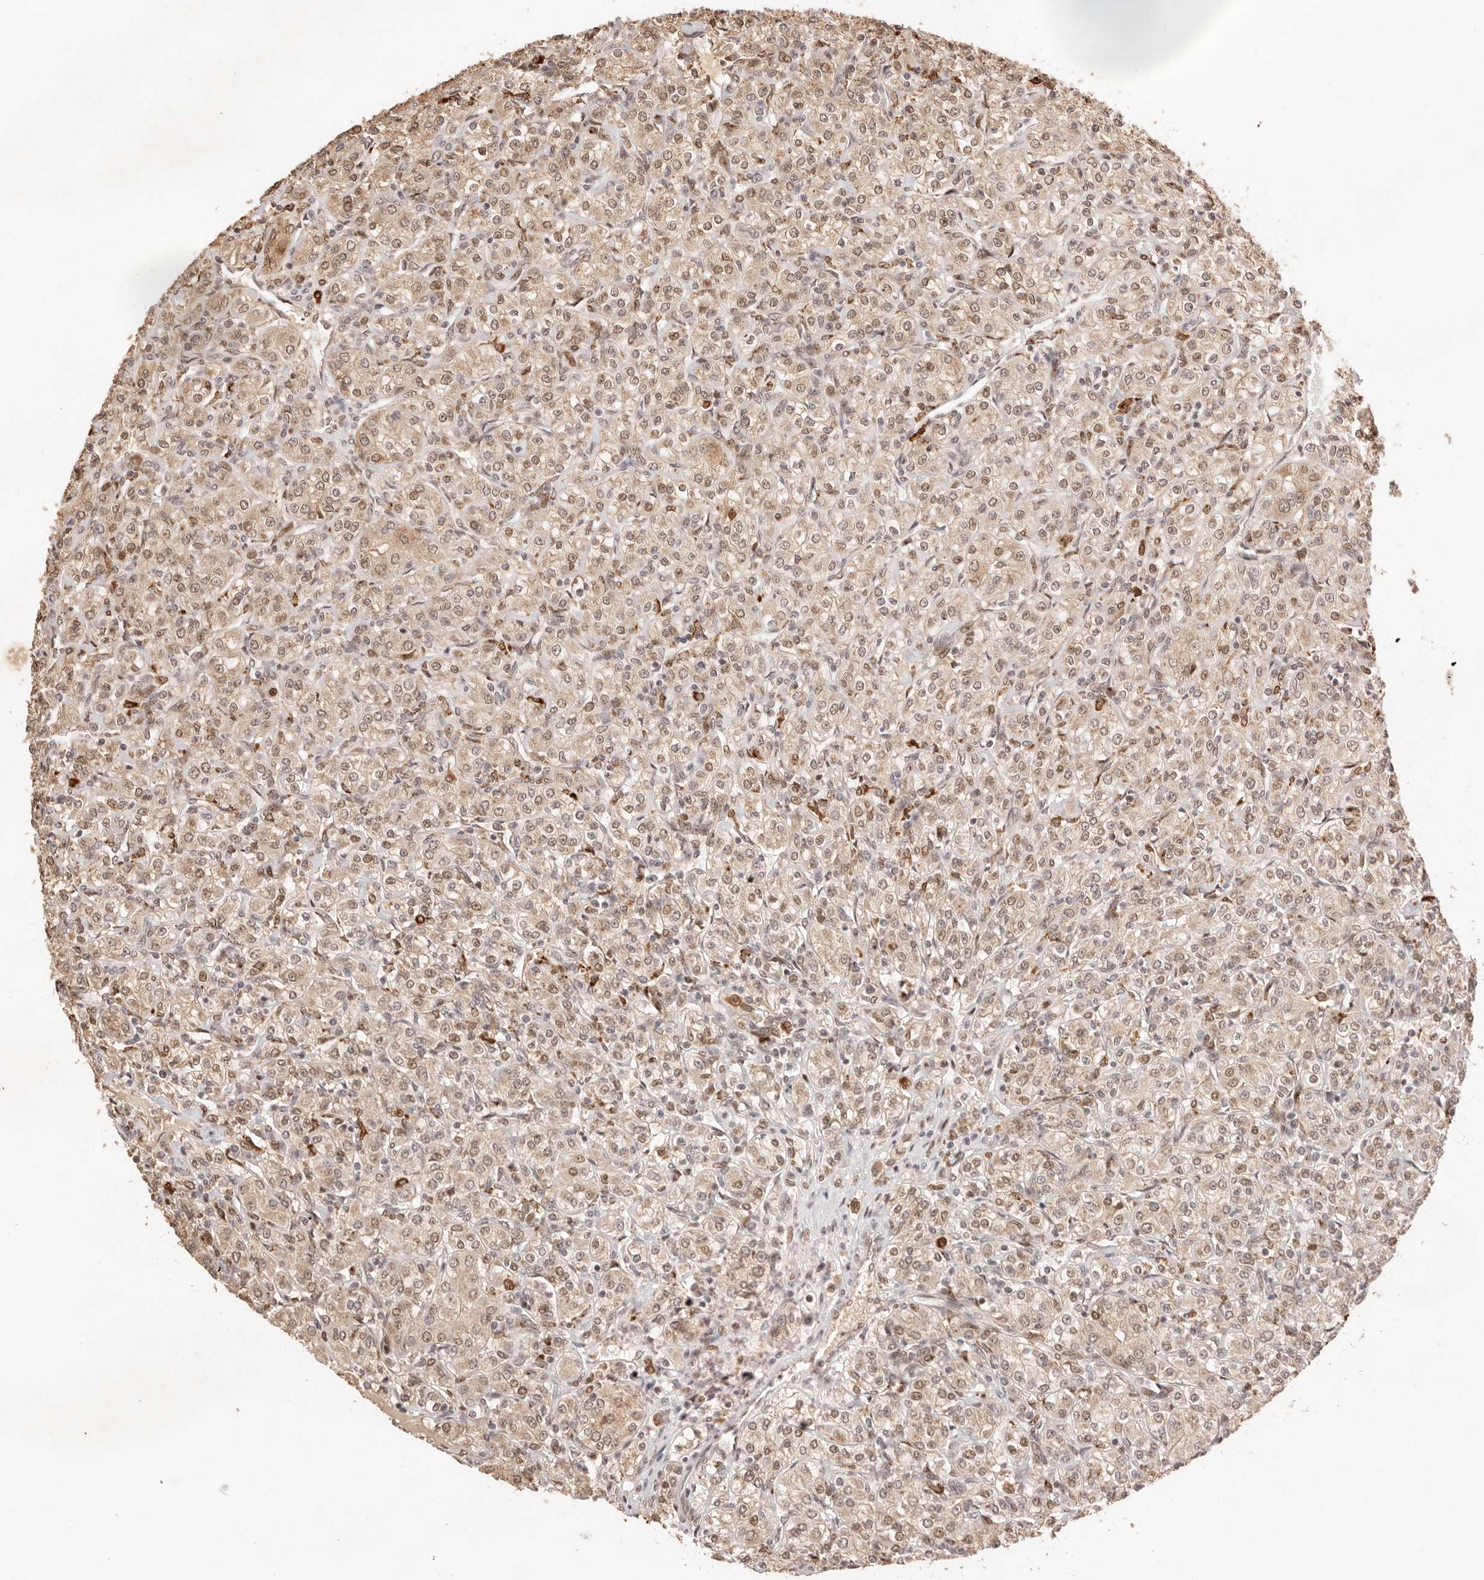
{"staining": {"intensity": "moderate", "quantity": ">75%", "location": "nuclear"}, "tissue": "renal cancer", "cell_type": "Tumor cells", "image_type": "cancer", "snomed": [{"axis": "morphology", "description": "Adenocarcinoma, NOS"}, {"axis": "topography", "description": "Kidney"}], "caption": "Immunohistochemistry (IHC) of human renal cancer (adenocarcinoma) reveals medium levels of moderate nuclear expression in approximately >75% of tumor cells.", "gene": "NPAS2", "patient": {"sex": "male", "age": 77}}